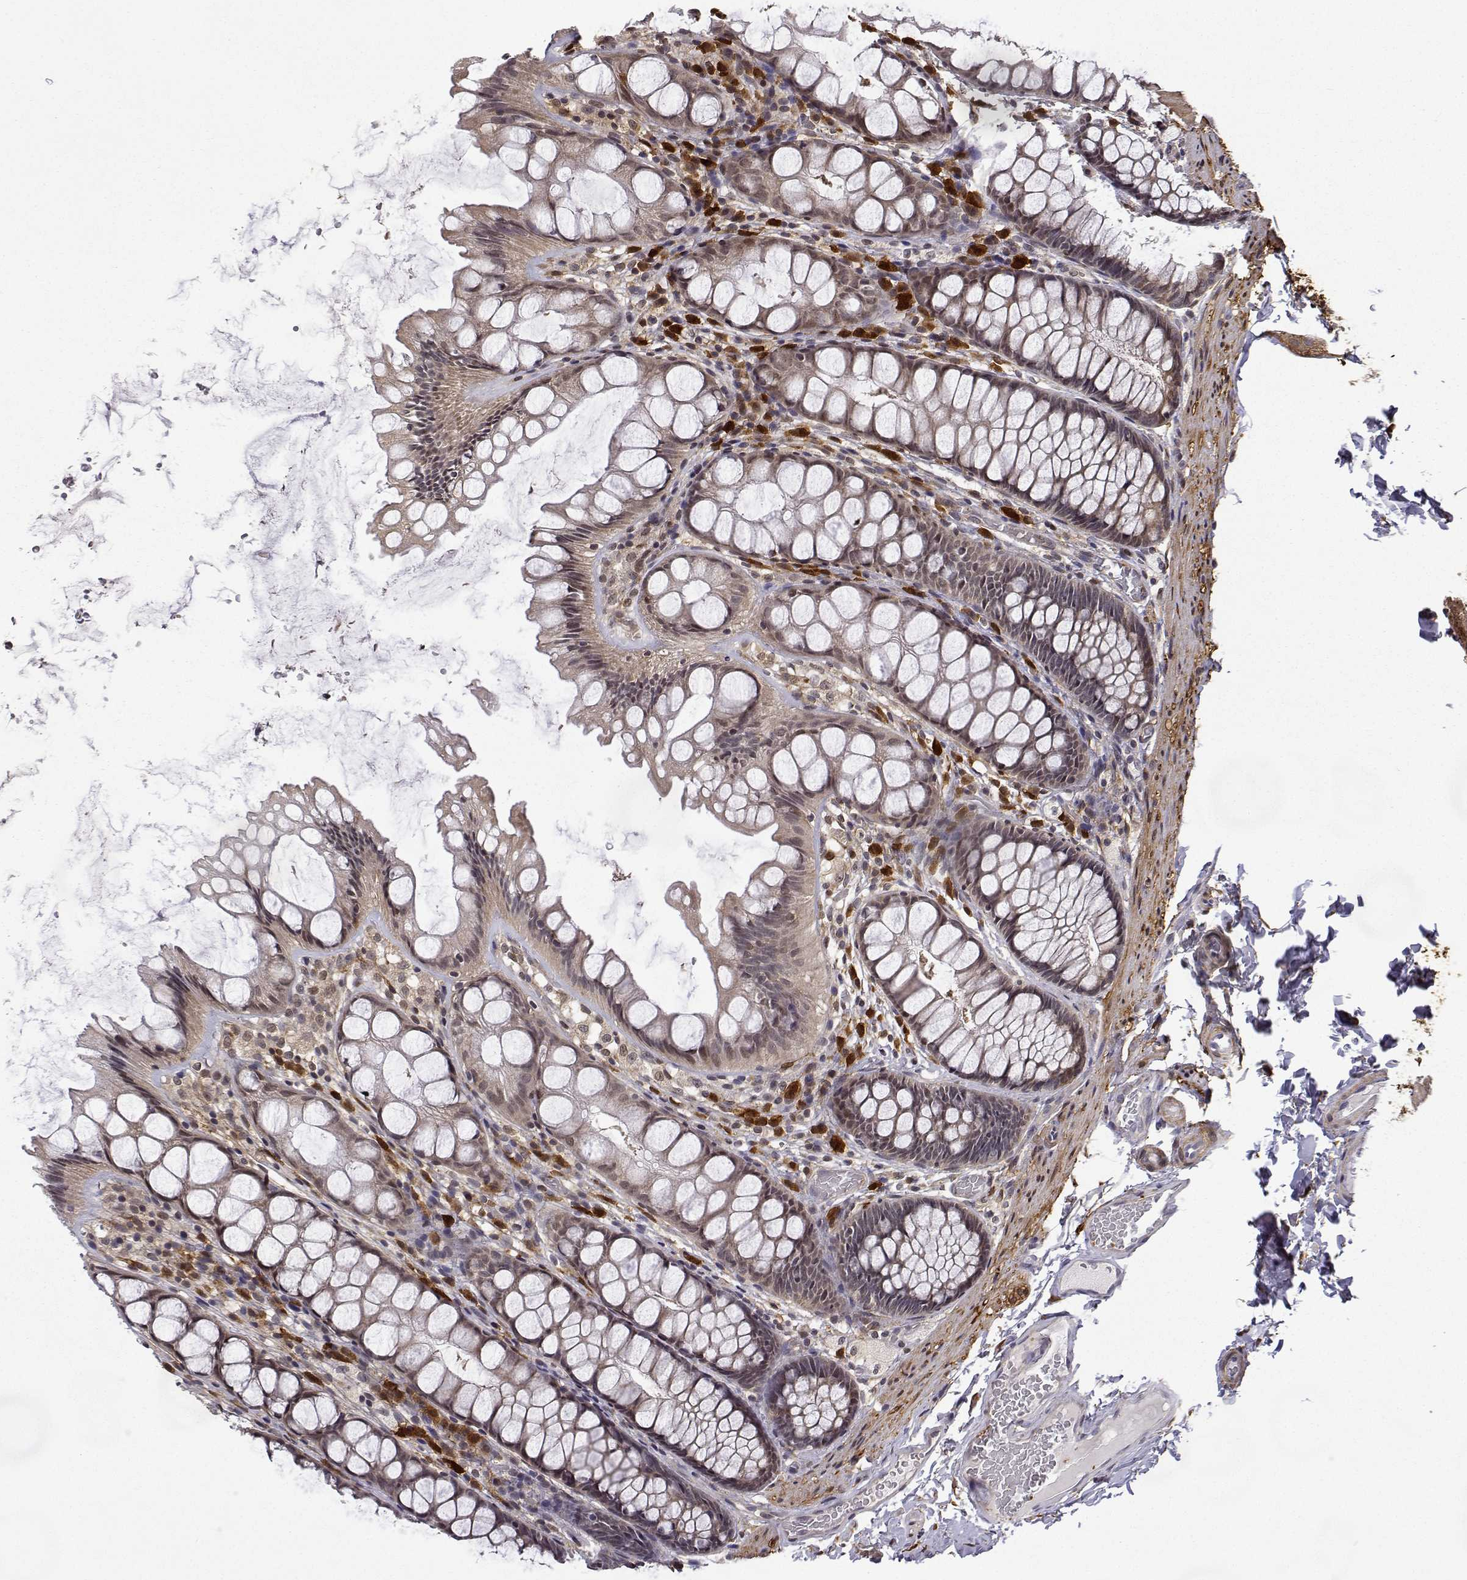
{"staining": {"intensity": "moderate", "quantity": ">75%", "location": "nuclear"}, "tissue": "colon", "cell_type": "Endothelial cells", "image_type": "normal", "snomed": [{"axis": "morphology", "description": "Normal tissue, NOS"}, {"axis": "topography", "description": "Colon"}], "caption": "Colon stained with DAB (3,3'-diaminobenzidine) IHC shows medium levels of moderate nuclear expression in approximately >75% of endothelial cells. Using DAB (3,3'-diaminobenzidine) (brown) and hematoxylin (blue) stains, captured at high magnification using brightfield microscopy.", "gene": "PHGDH", "patient": {"sex": "male", "age": 47}}